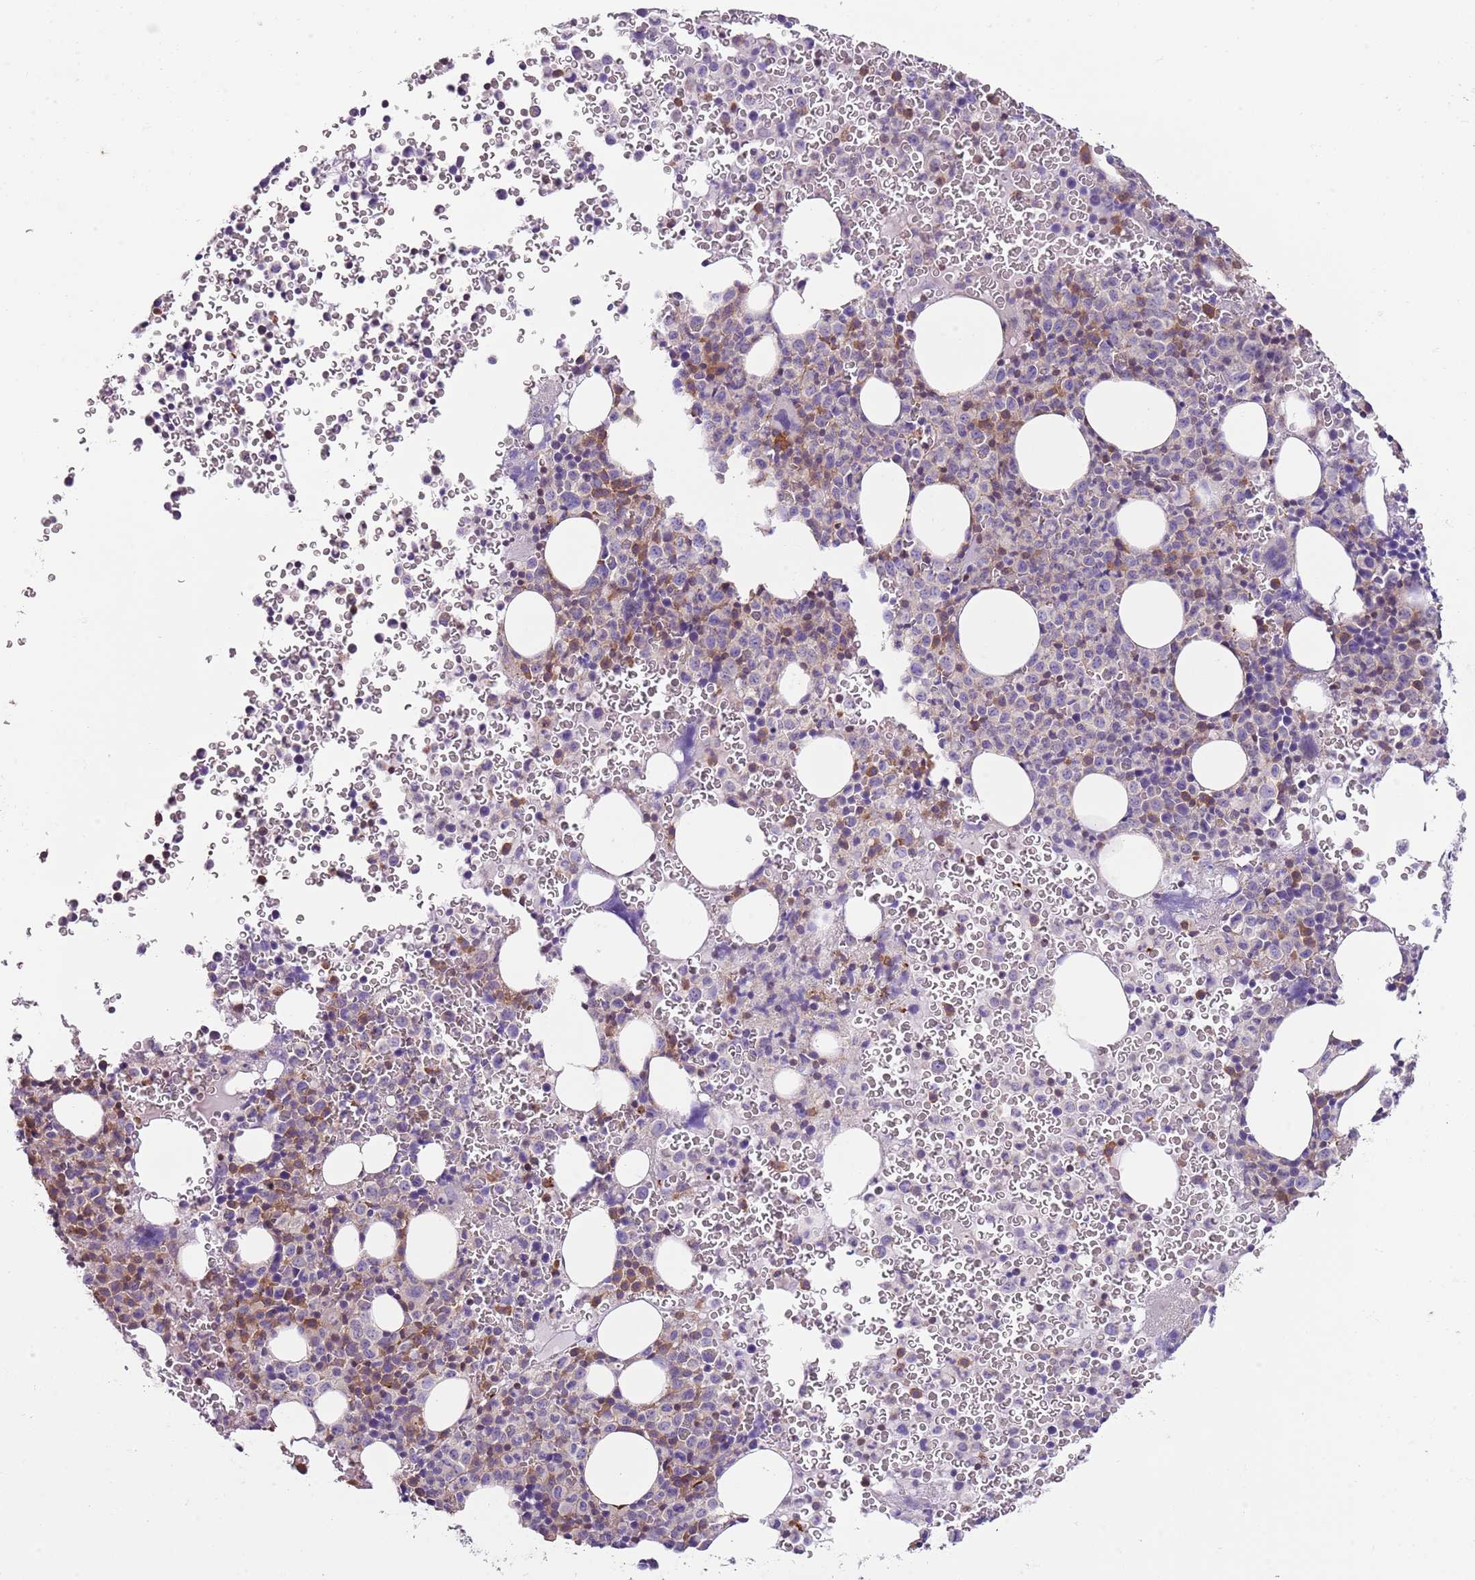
{"staining": {"intensity": "moderate", "quantity": "<25%", "location": "cytoplasmic/membranous"}, "tissue": "bone marrow", "cell_type": "Hematopoietic cells", "image_type": "normal", "snomed": [{"axis": "morphology", "description": "Normal tissue, NOS"}, {"axis": "topography", "description": "Bone marrow"}], "caption": "IHC micrograph of normal human bone marrow stained for a protein (brown), which displays low levels of moderate cytoplasmic/membranous staining in about <25% of hematopoietic cells.", "gene": "GNAI1", "patient": {"sex": "female", "age": 54}}